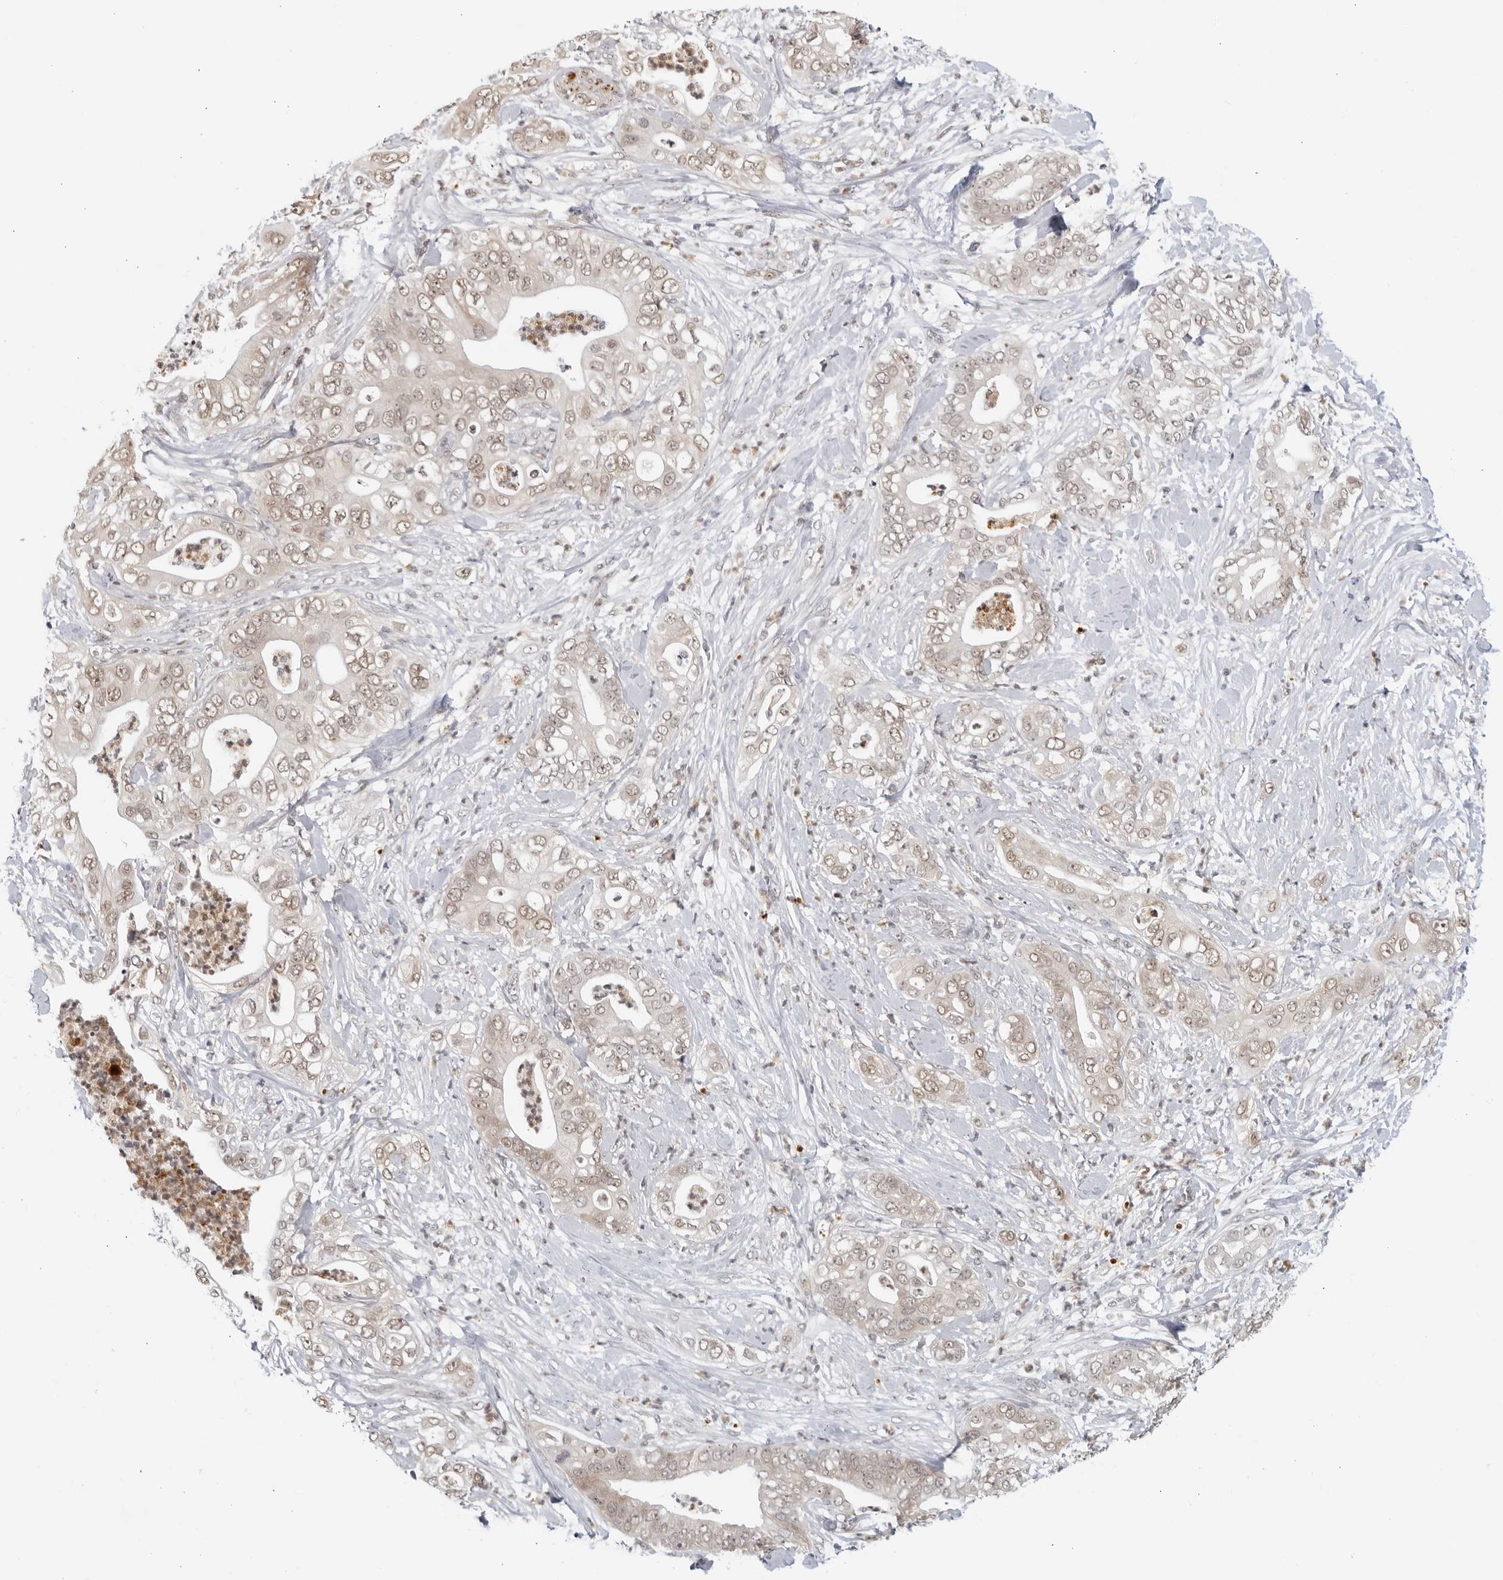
{"staining": {"intensity": "weak", "quantity": ">75%", "location": "nuclear"}, "tissue": "pancreatic cancer", "cell_type": "Tumor cells", "image_type": "cancer", "snomed": [{"axis": "morphology", "description": "Adenocarcinoma, NOS"}, {"axis": "topography", "description": "Pancreas"}], "caption": "Human pancreatic adenocarcinoma stained with a brown dye demonstrates weak nuclear positive staining in approximately >75% of tumor cells.", "gene": "CC2D1B", "patient": {"sex": "female", "age": 78}}